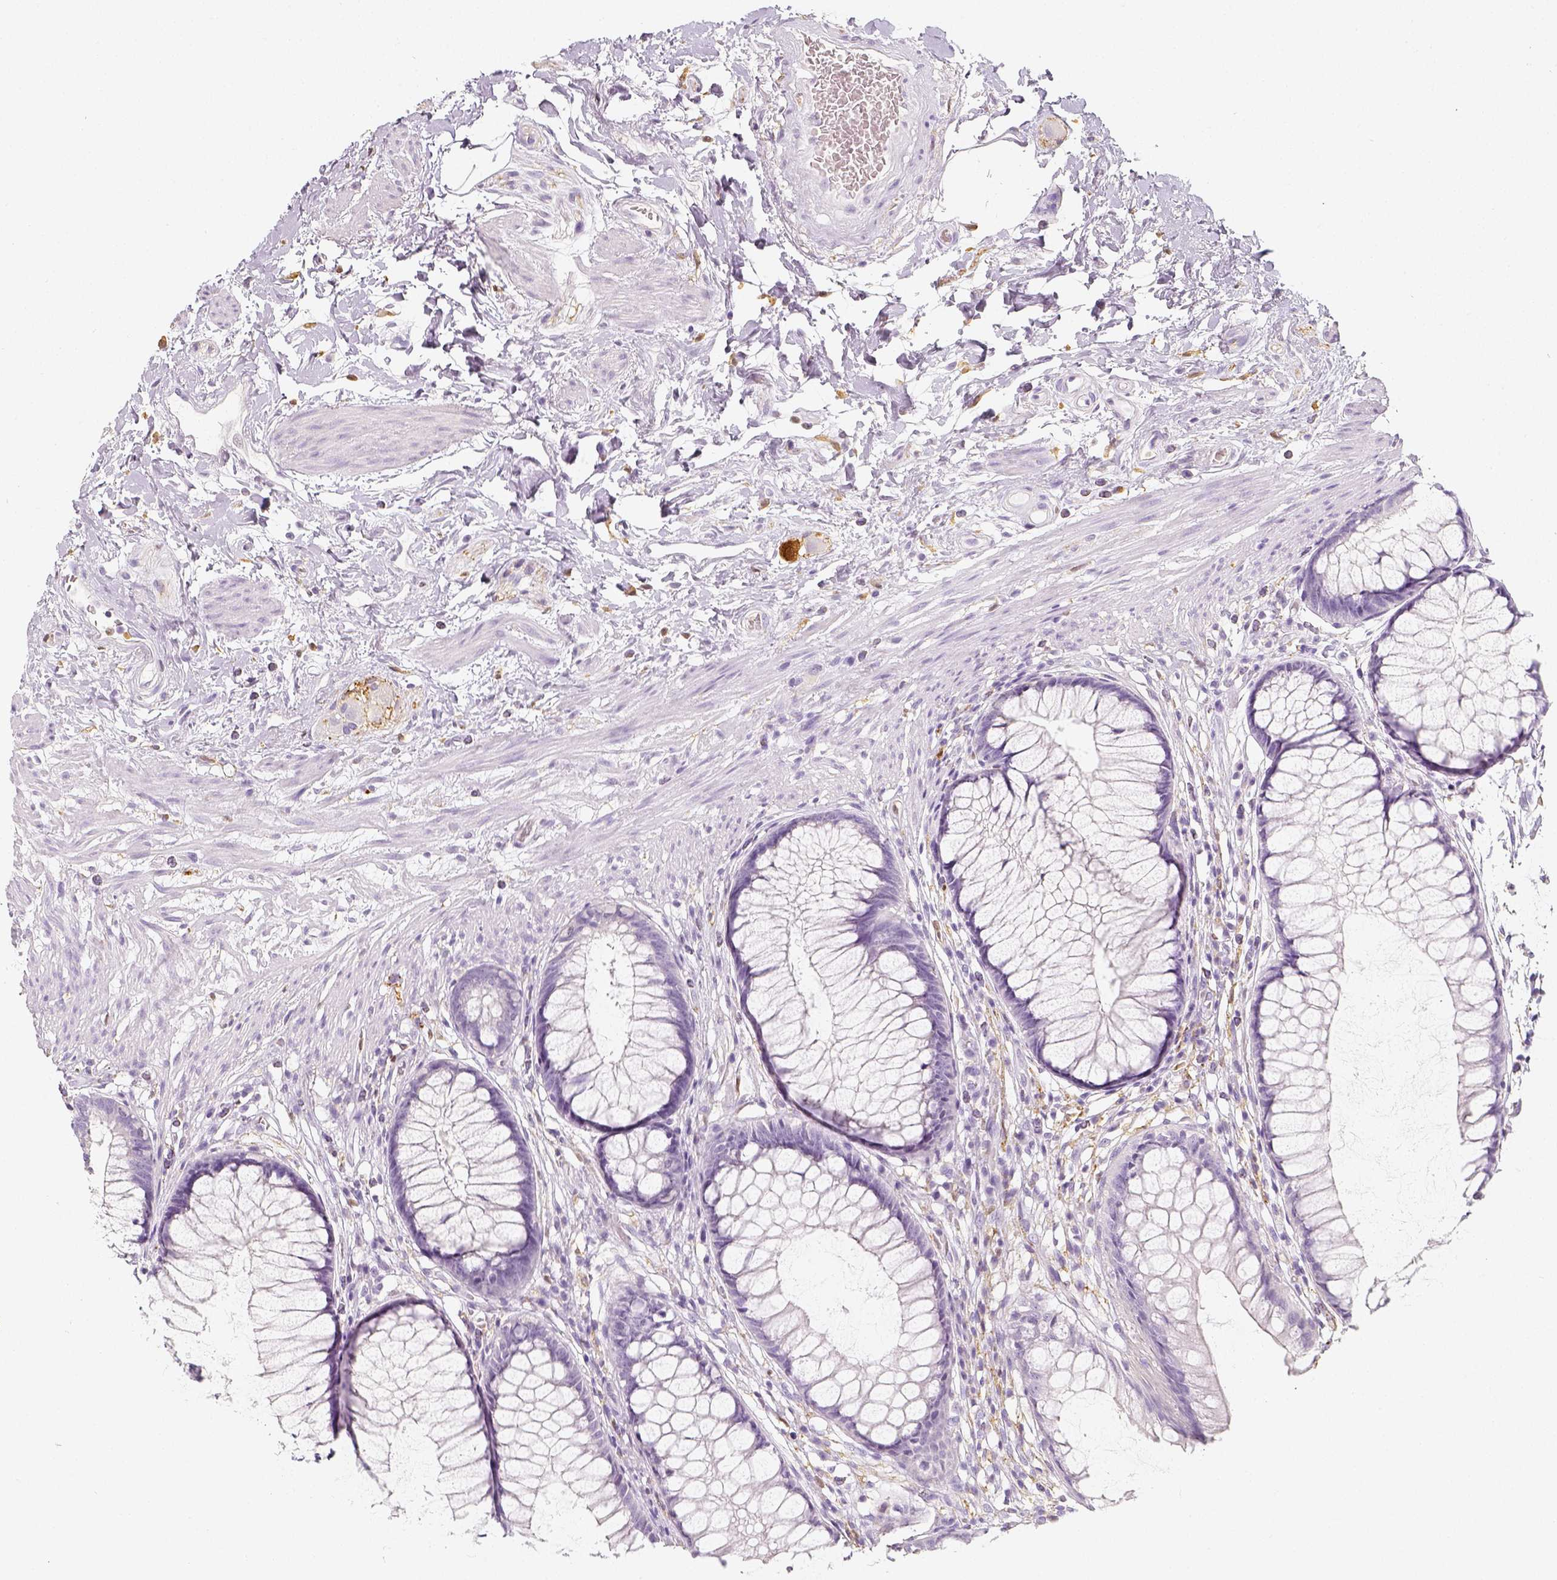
{"staining": {"intensity": "negative", "quantity": "none", "location": "none"}, "tissue": "rectum", "cell_type": "Glandular cells", "image_type": "normal", "snomed": [{"axis": "morphology", "description": "Normal tissue, NOS"}, {"axis": "topography", "description": "Smooth muscle"}, {"axis": "topography", "description": "Rectum"}], "caption": "Protein analysis of unremarkable rectum demonstrates no significant expression in glandular cells.", "gene": "NECAB2", "patient": {"sex": "male", "age": 53}}